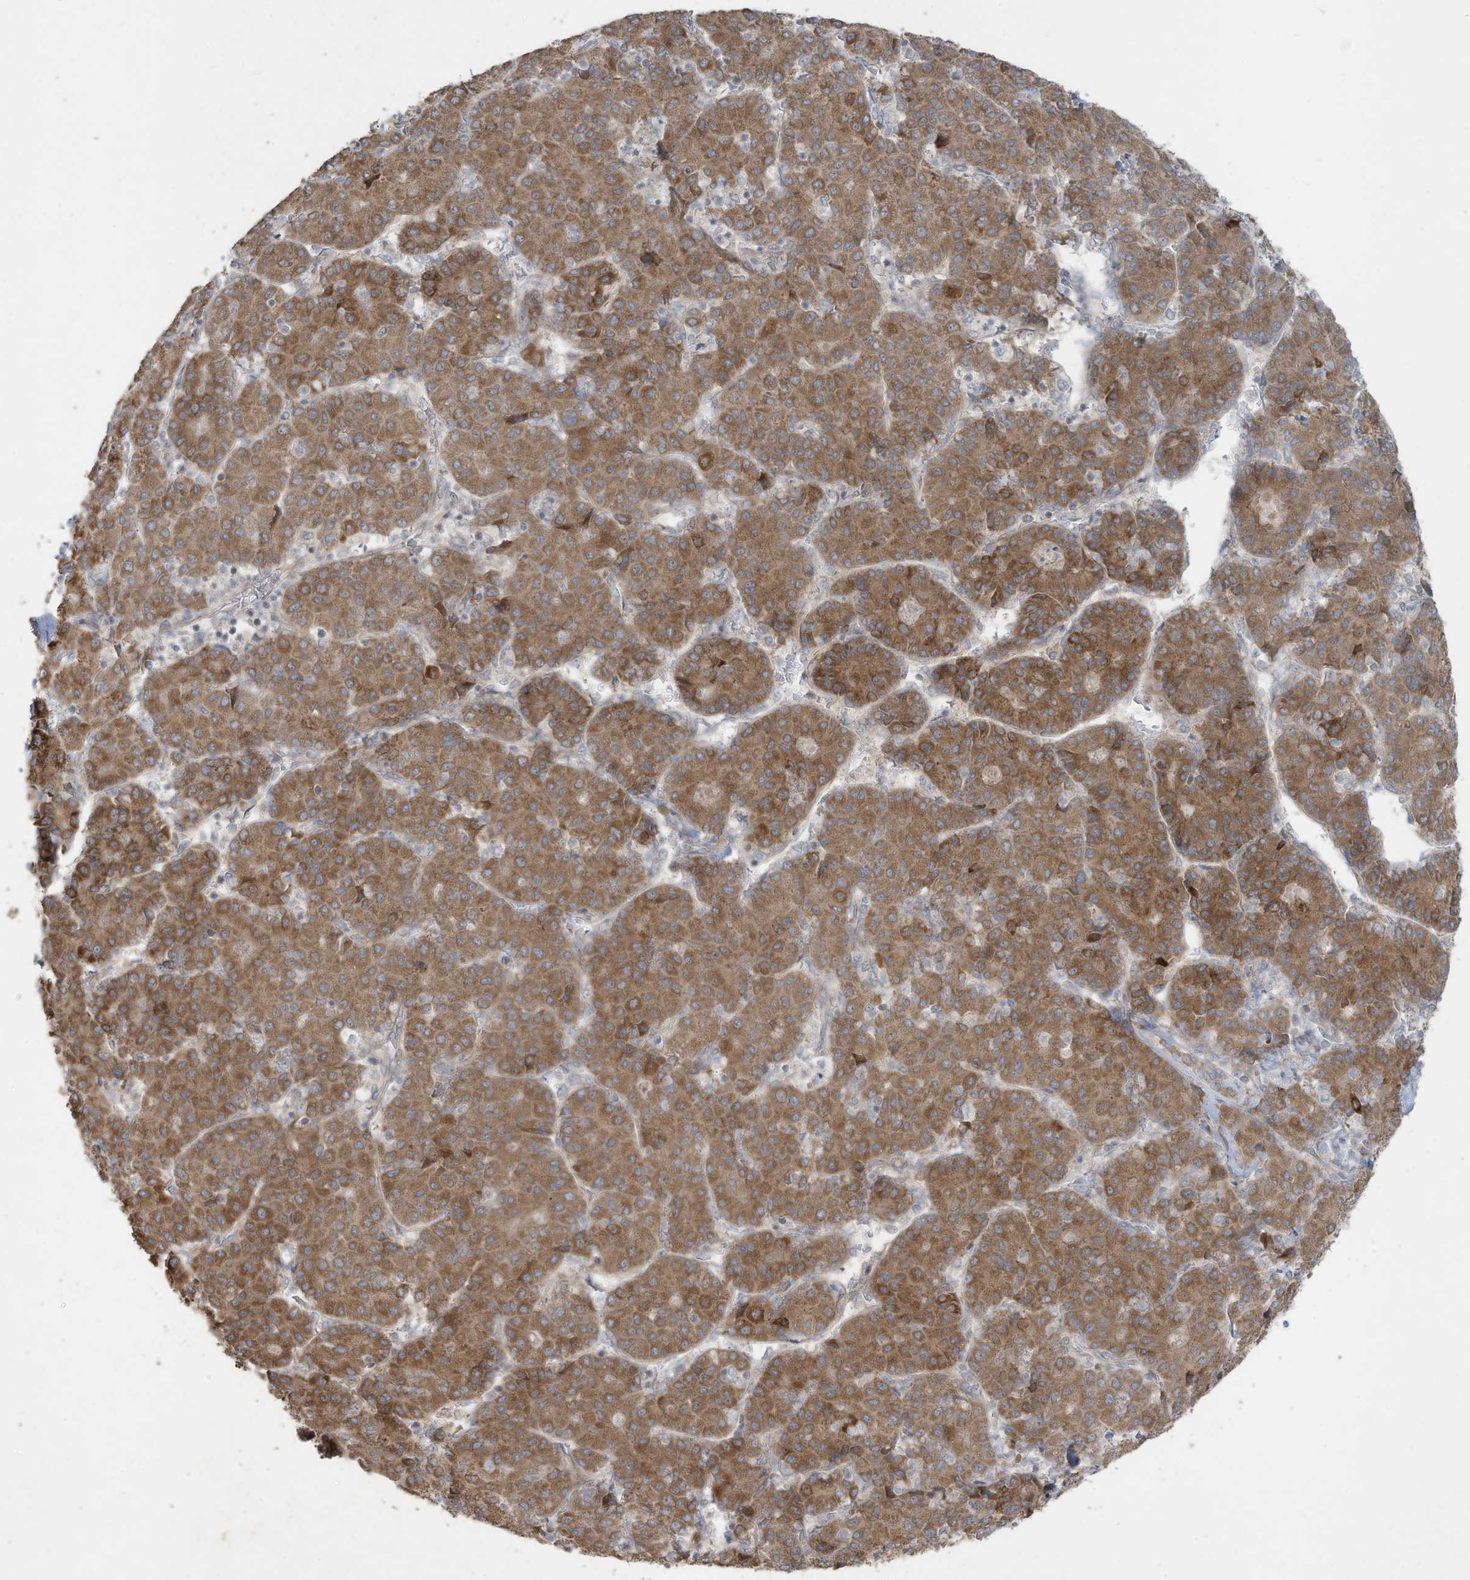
{"staining": {"intensity": "moderate", "quantity": ">75%", "location": "cytoplasmic/membranous"}, "tissue": "liver cancer", "cell_type": "Tumor cells", "image_type": "cancer", "snomed": [{"axis": "morphology", "description": "Carcinoma, Hepatocellular, NOS"}, {"axis": "topography", "description": "Liver"}], "caption": "High-power microscopy captured an immunohistochemistry photomicrograph of liver cancer, revealing moderate cytoplasmic/membranous staining in about >75% of tumor cells.", "gene": "MAGIX", "patient": {"sex": "male", "age": 65}}